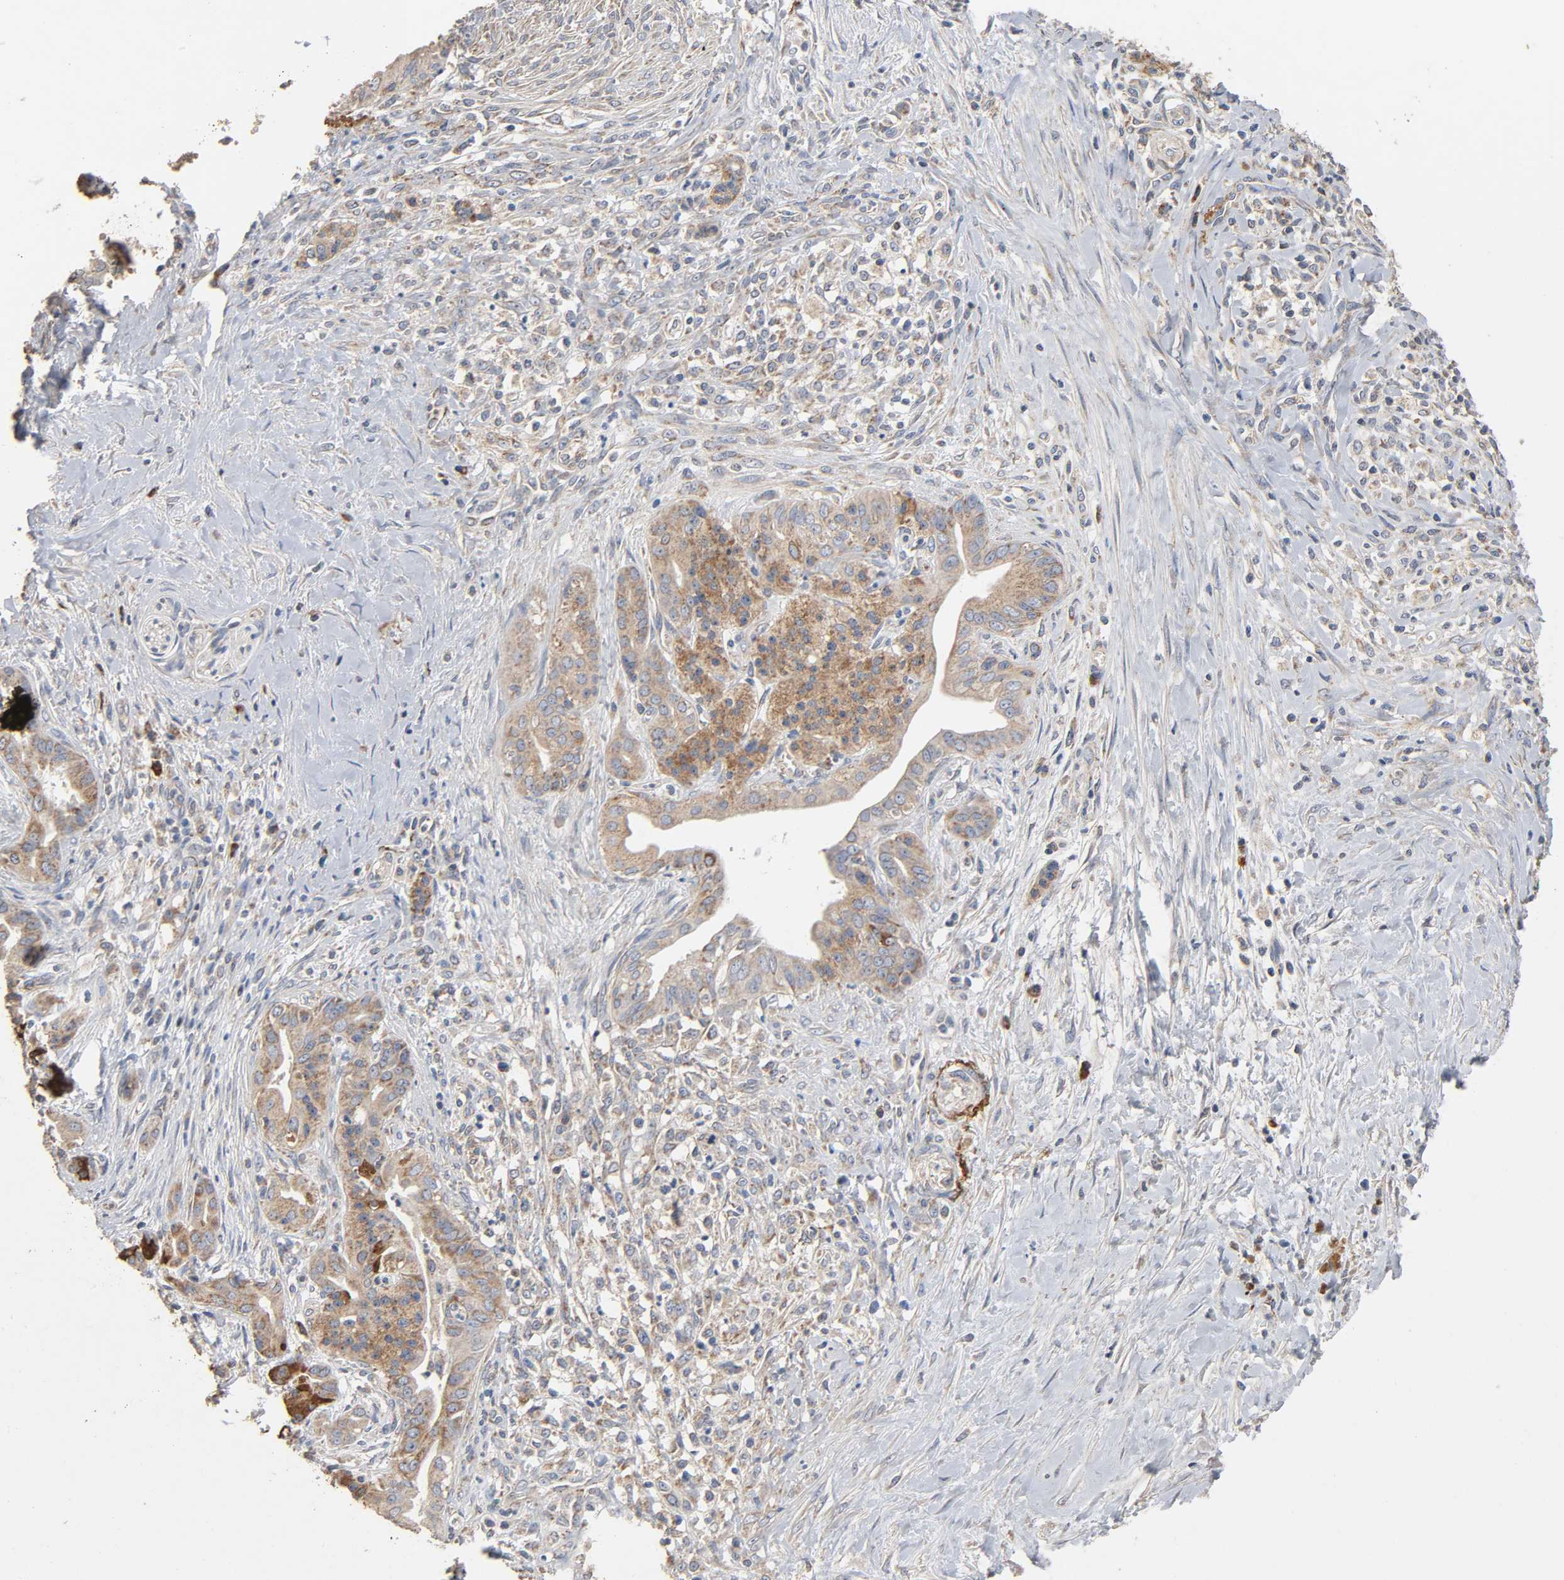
{"staining": {"intensity": "weak", "quantity": ">75%", "location": "cytoplasmic/membranous"}, "tissue": "pancreatic cancer", "cell_type": "Tumor cells", "image_type": "cancer", "snomed": [{"axis": "morphology", "description": "Adenocarcinoma, NOS"}, {"axis": "topography", "description": "Pancreas"}], "caption": "Immunohistochemistry image of human adenocarcinoma (pancreatic) stained for a protein (brown), which reveals low levels of weak cytoplasmic/membranous expression in about >75% of tumor cells.", "gene": "NDUFS3", "patient": {"sex": "male", "age": 59}}